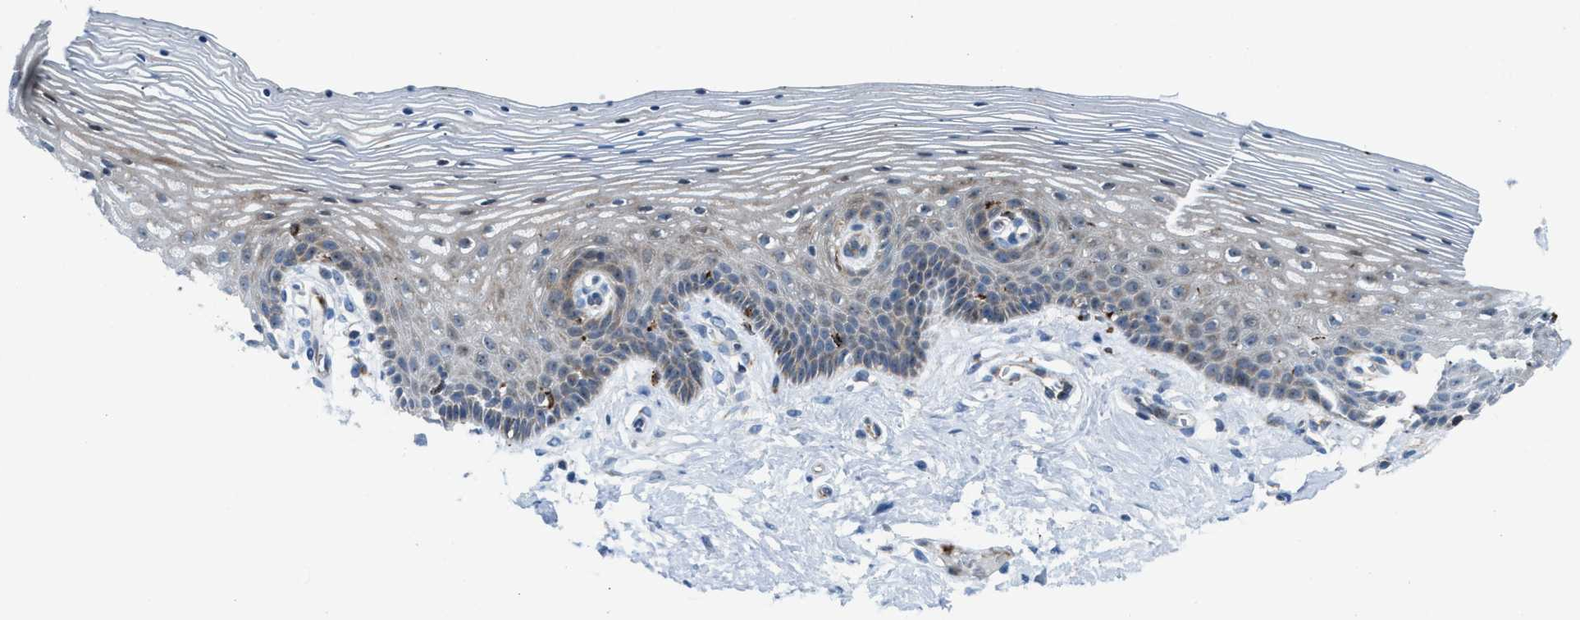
{"staining": {"intensity": "moderate", "quantity": "<25%", "location": "cytoplasmic/membranous,nuclear"}, "tissue": "vagina", "cell_type": "Squamous epithelial cells", "image_type": "normal", "snomed": [{"axis": "morphology", "description": "Normal tissue, NOS"}, {"axis": "topography", "description": "Vagina"}], "caption": "A histopathology image of human vagina stained for a protein displays moderate cytoplasmic/membranous,nuclear brown staining in squamous epithelial cells.", "gene": "TPH1", "patient": {"sex": "female", "age": 32}}